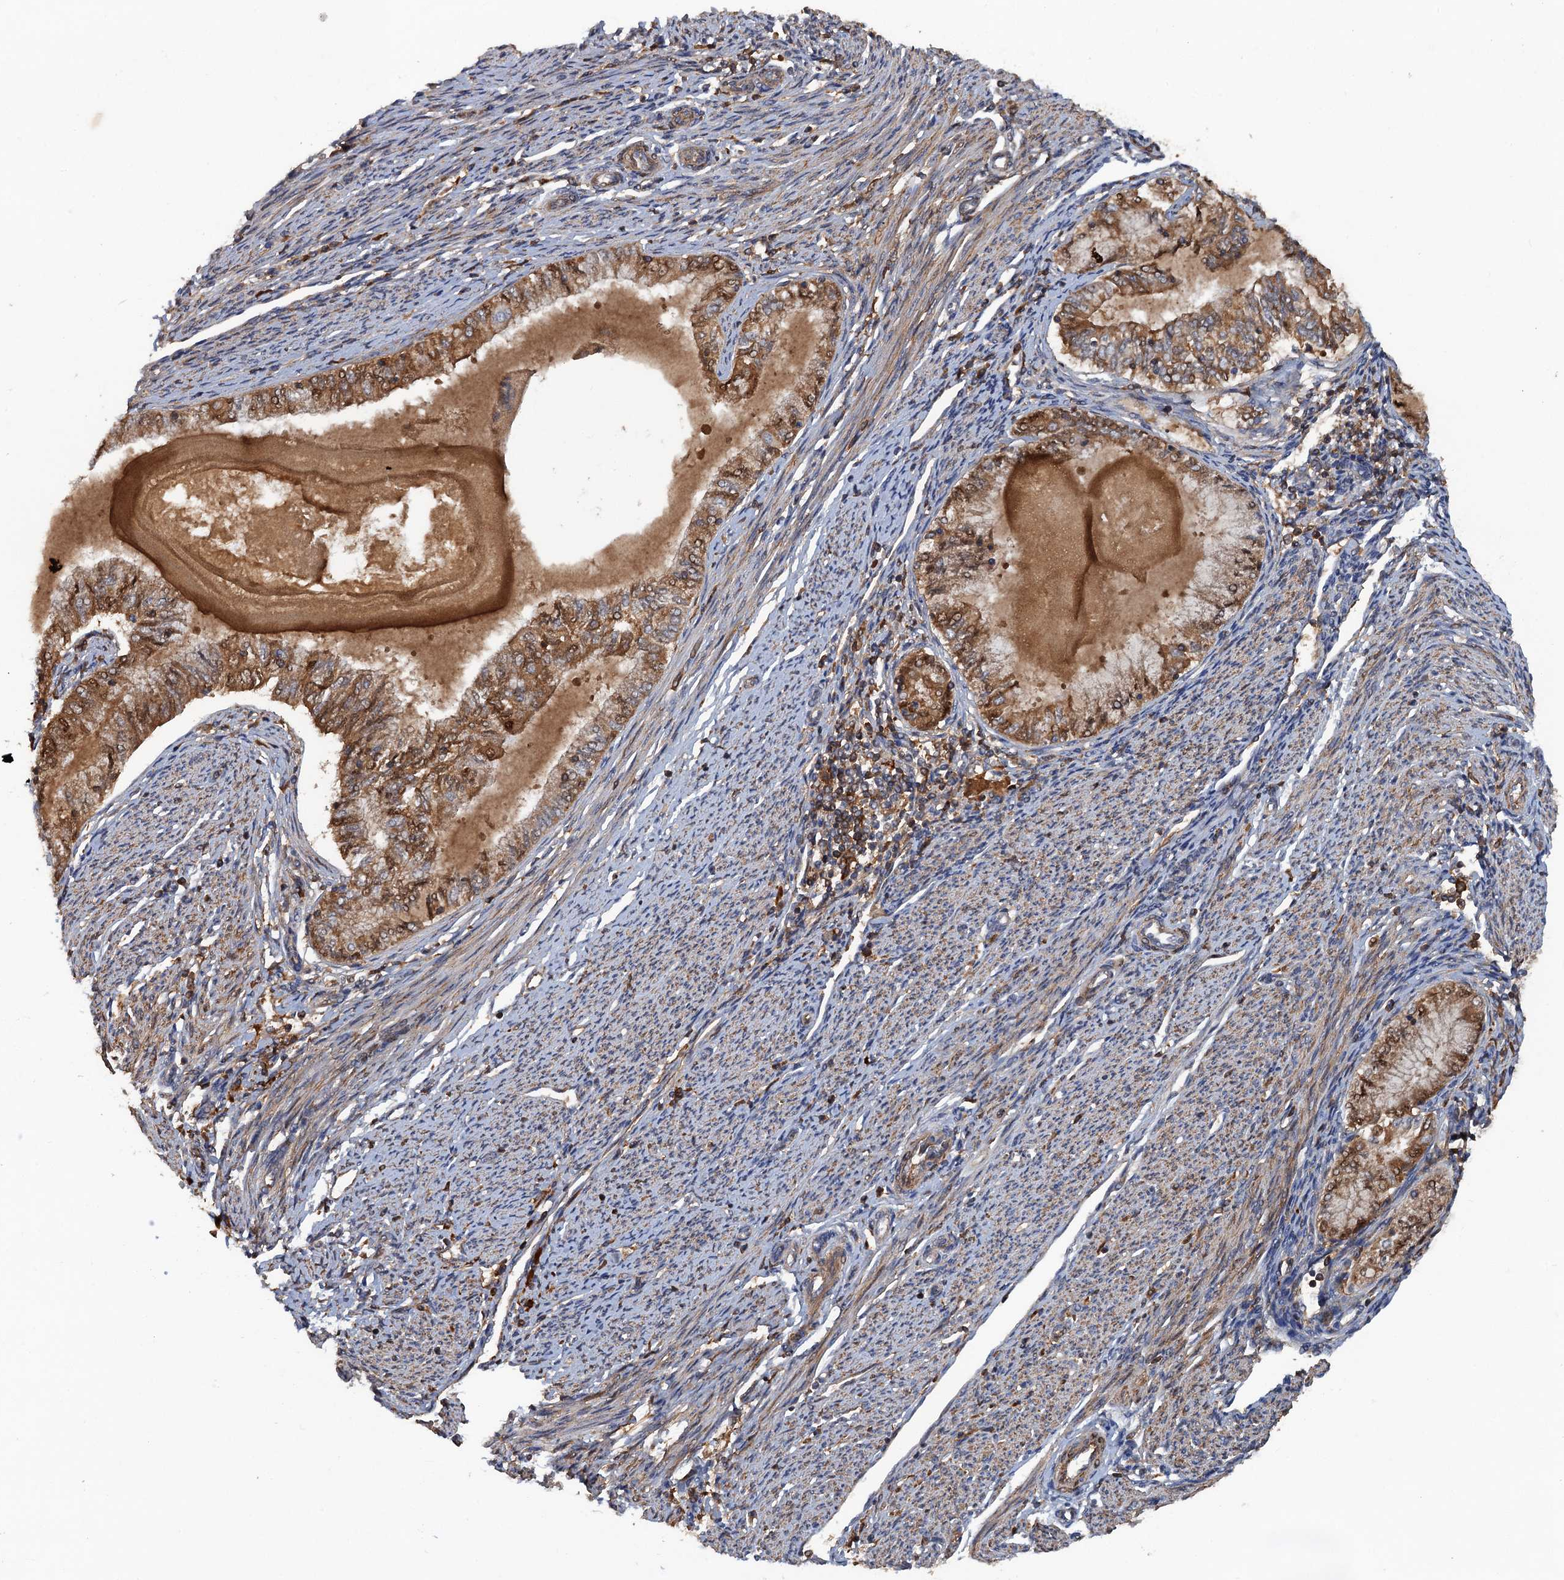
{"staining": {"intensity": "moderate", "quantity": ">75%", "location": "cytoplasmic/membranous"}, "tissue": "endometrial cancer", "cell_type": "Tumor cells", "image_type": "cancer", "snomed": [{"axis": "morphology", "description": "Adenocarcinoma, NOS"}, {"axis": "topography", "description": "Endometrium"}], "caption": "A histopathology image of human endometrial cancer stained for a protein displays moderate cytoplasmic/membranous brown staining in tumor cells. Ihc stains the protein of interest in brown and the nuclei are stained blue.", "gene": "HAPLN3", "patient": {"sex": "female", "age": 79}}